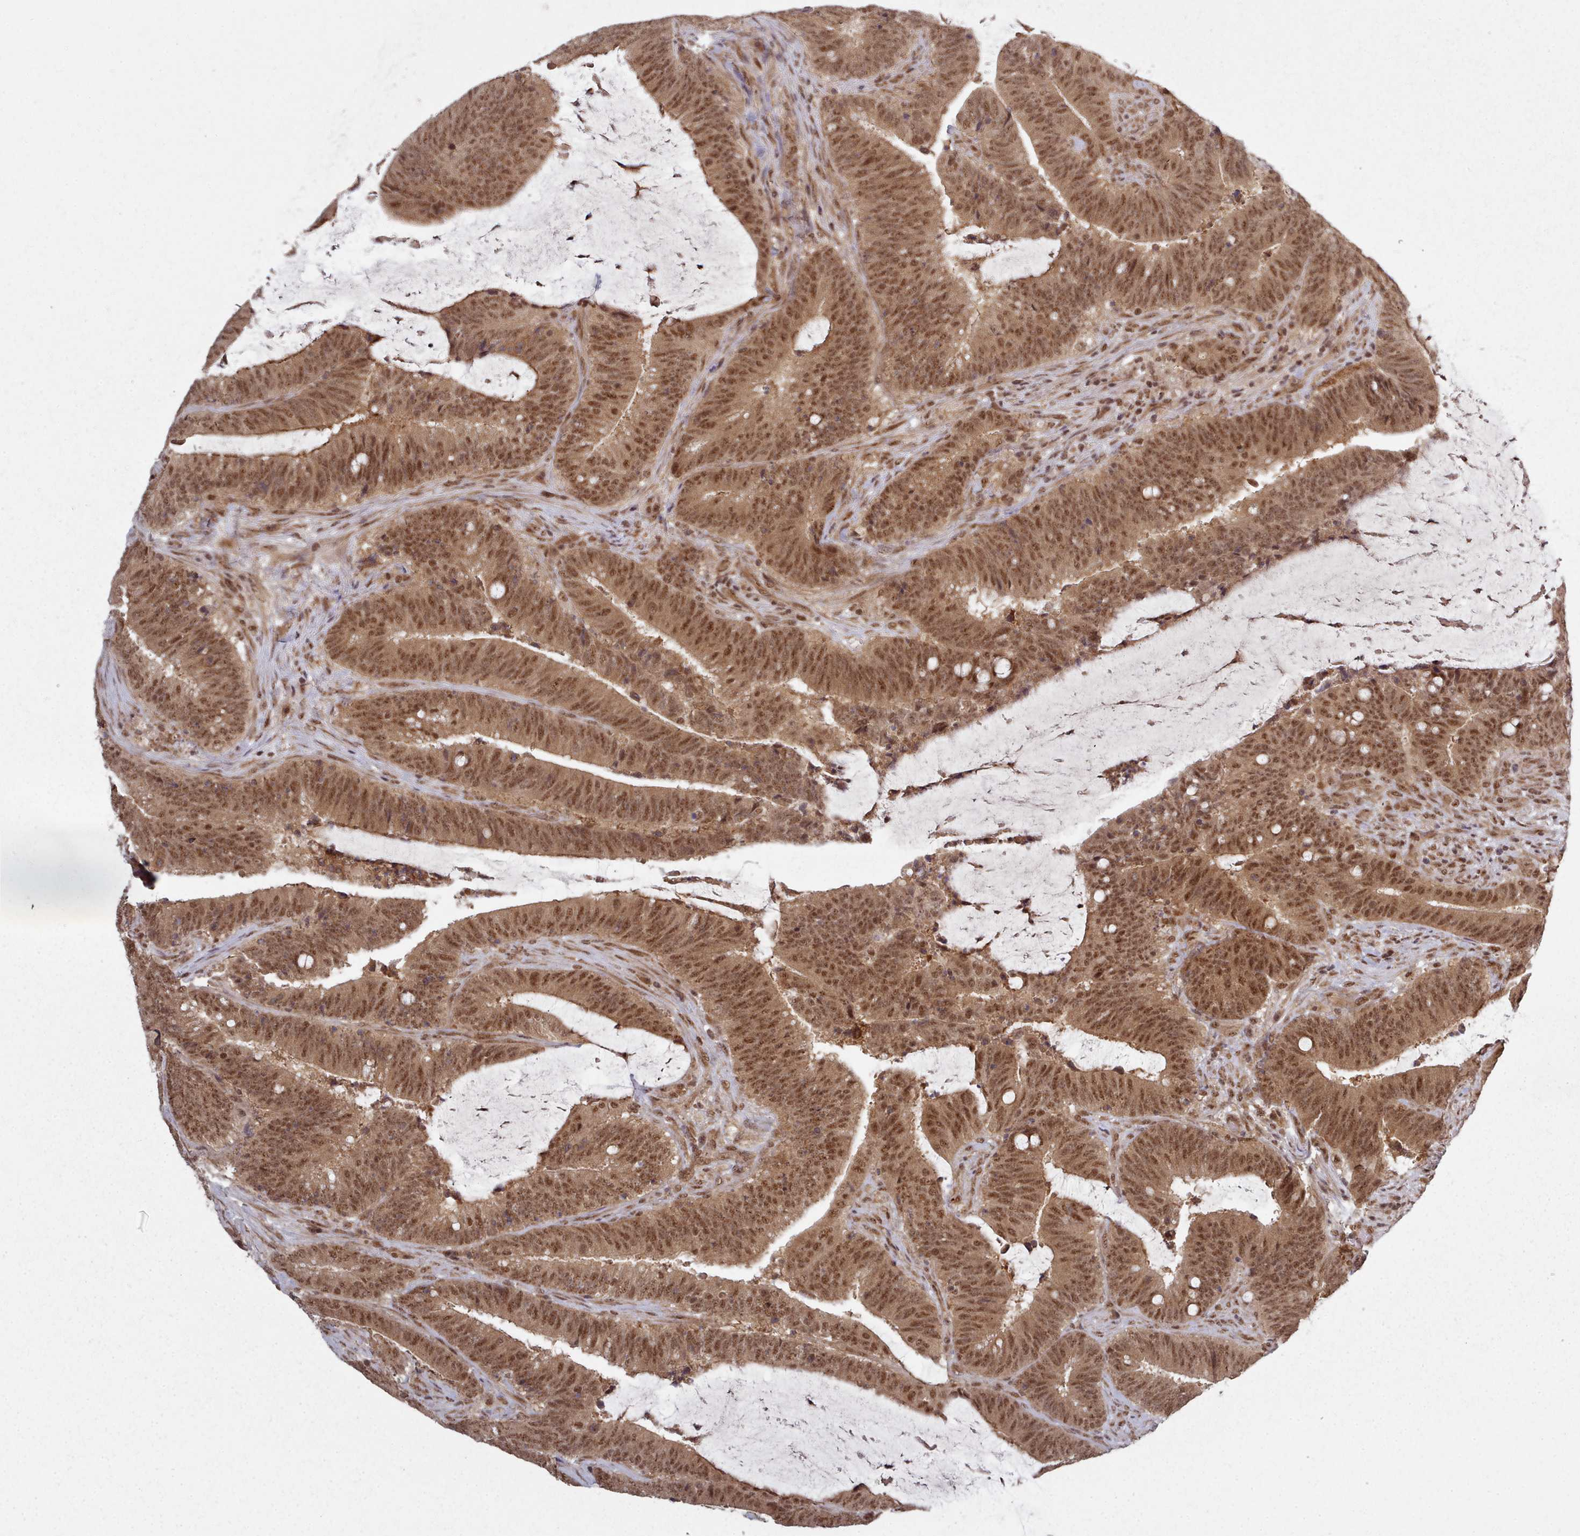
{"staining": {"intensity": "moderate", "quantity": ">75%", "location": "cytoplasmic/membranous,nuclear"}, "tissue": "colorectal cancer", "cell_type": "Tumor cells", "image_type": "cancer", "snomed": [{"axis": "morphology", "description": "Adenocarcinoma, NOS"}, {"axis": "topography", "description": "Colon"}], "caption": "An immunohistochemistry micrograph of tumor tissue is shown. Protein staining in brown shows moderate cytoplasmic/membranous and nuclear positivity in colorectal adenocarcinoma within tumor cells. (IHC, brightfield microscopy, high magnification).", "gene": "DHX8", "patient": {"sex": "female", "age": 43}}